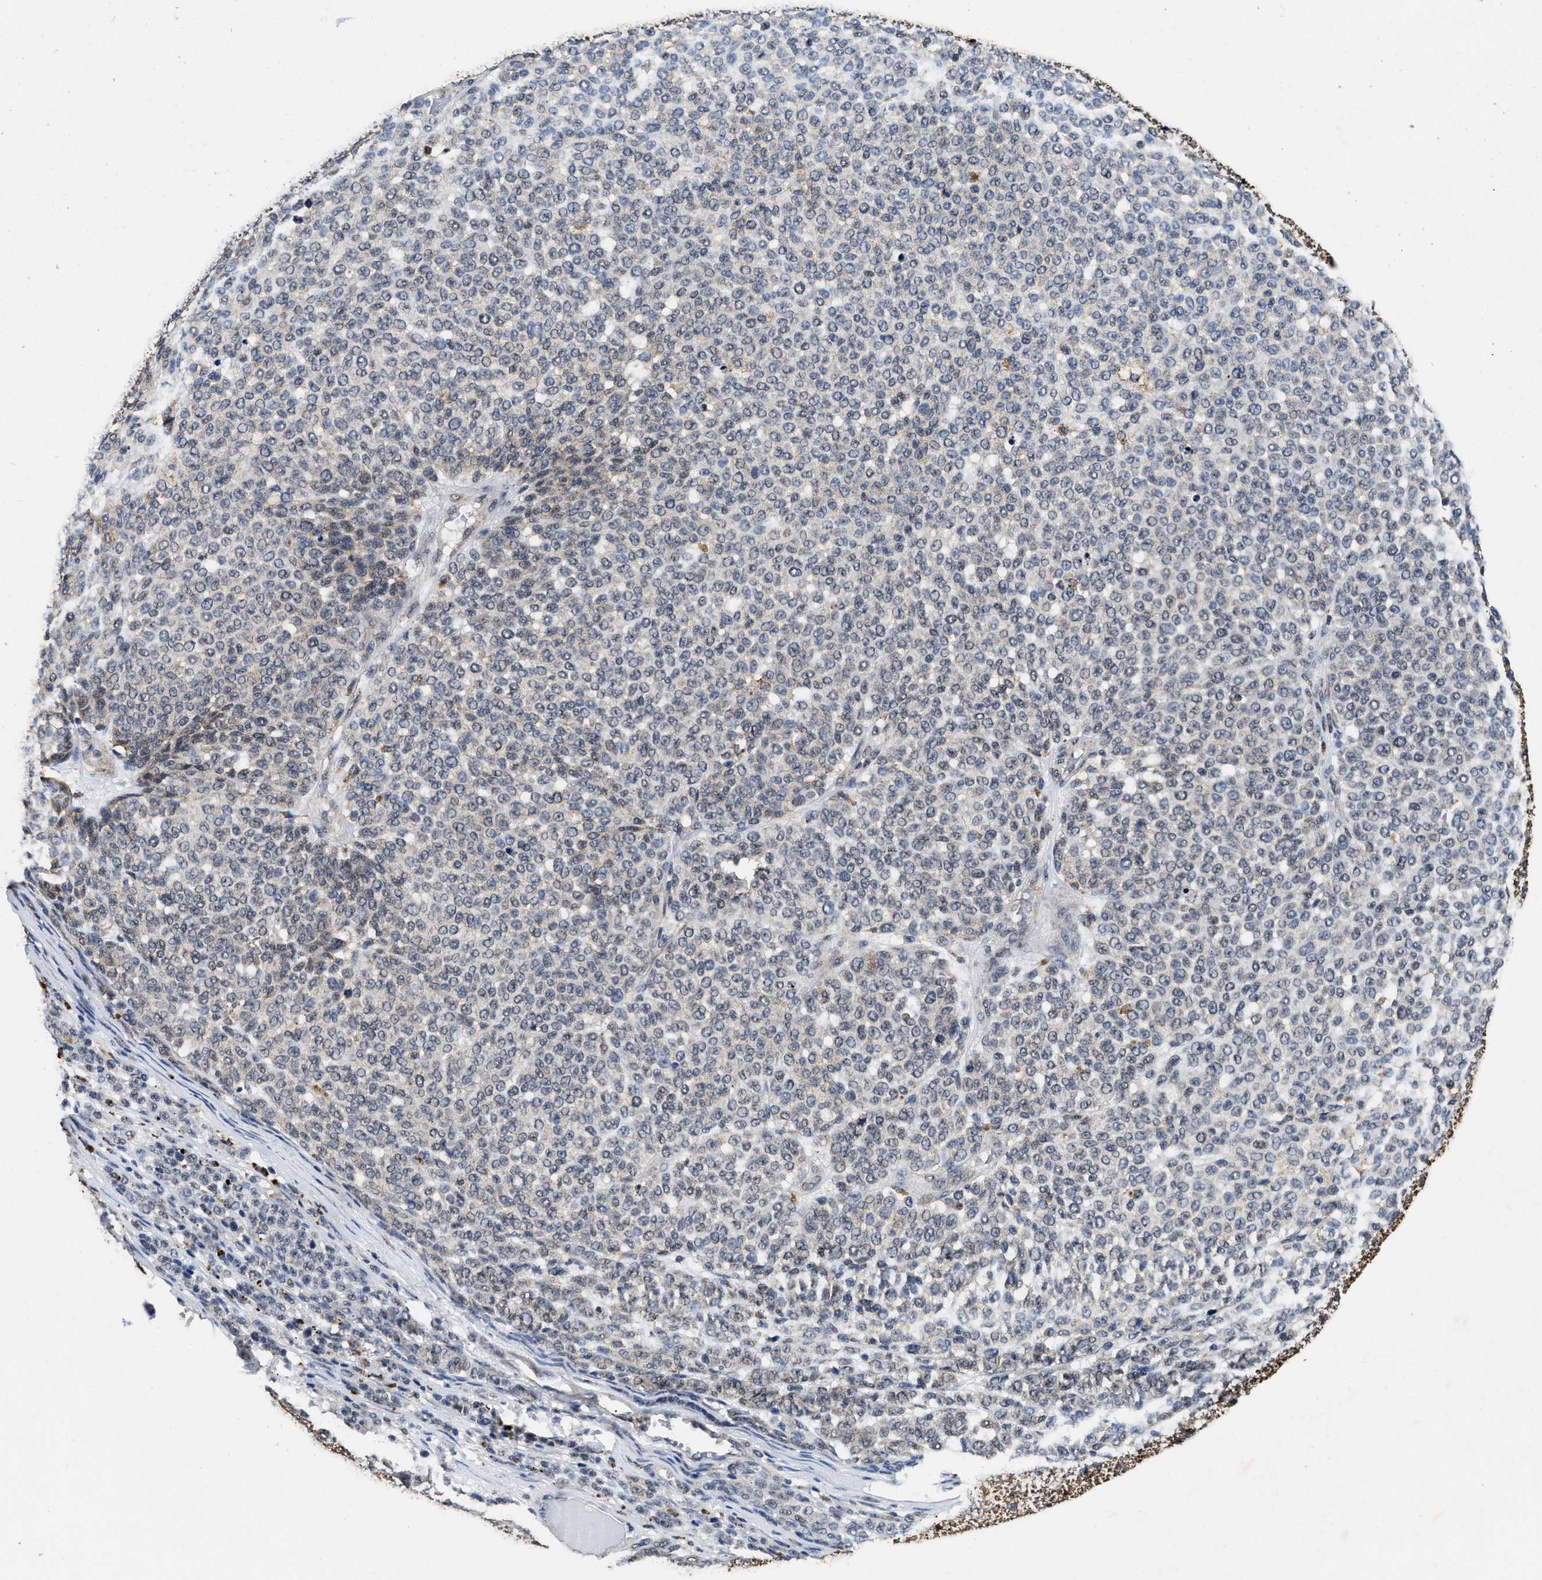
{"staining": {"intensity": "negative", "quantity": "none", "location": "none"}, "tissue": "melanoma", "cell_type": "Tumor cells", "image_type": "cancer", "snomed": [{"axis": "morphology", "description": "Malignant melanoma, NOS"}, {"axis": "topography", "description": "Skin"}], "caption": "Malignant melanoma was stained to show a protein in brown. There is no significant expression in tumor cells.", "gene": "ACOX1", "patient": {"sex": "male", "age": 59}}